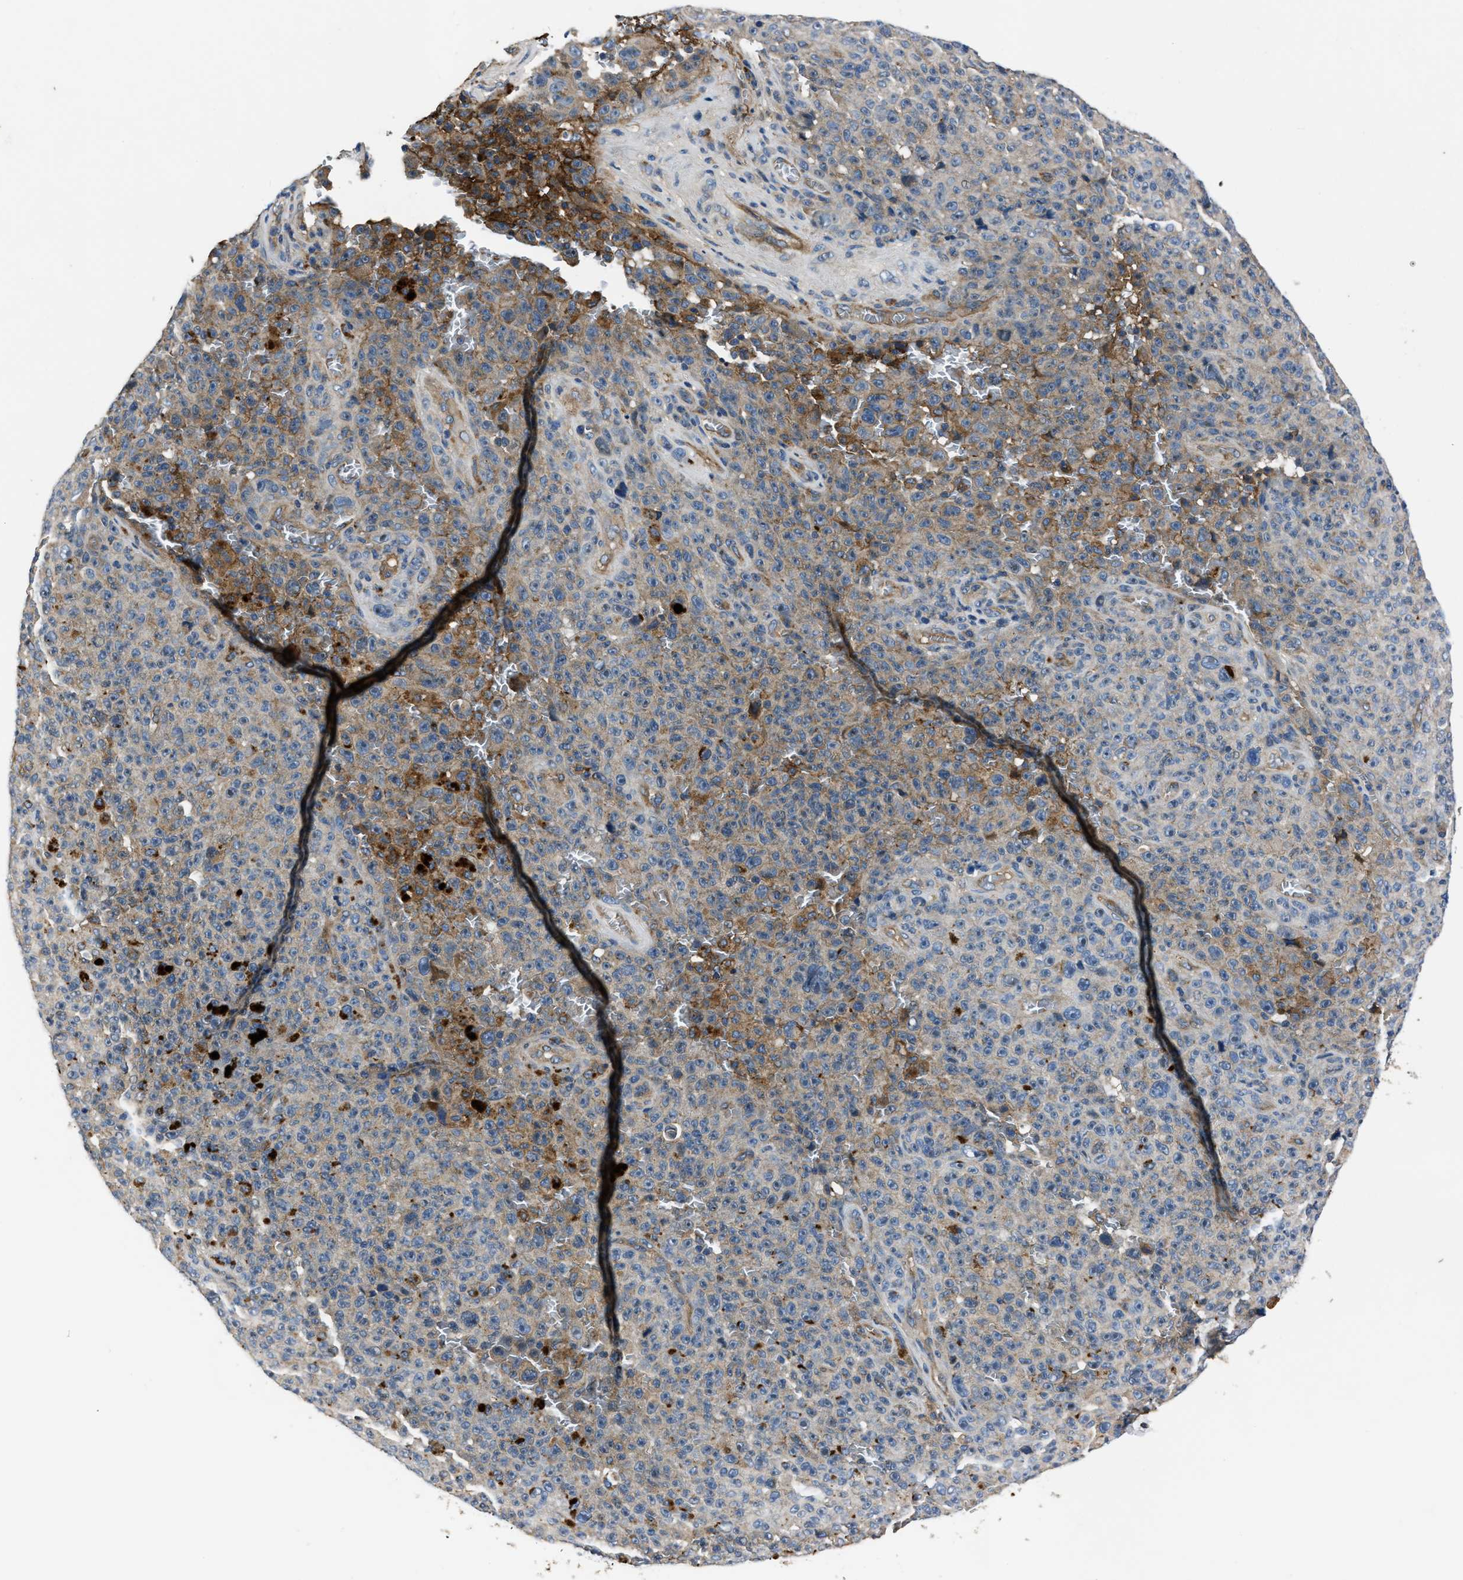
{"staining": {"intensity": "weak", "quantity": "<25%", "location": "cytoplasmic/membranous"}, "tissue": "melanoma", "cell_type": "Tumor cells", "image_type": "cancer", "snomed": [{"axis": "morphology", "description": "Malignant melanoma, NOS"}, {"axis": "topography", "description": "Skin"}], "caption": "High magnification brightfield microscopy of malignant melanoma stained with DAB (brown) and counterstained with hematoxylin (blue): tumor cells show no significant expression. Nuclei are stained in blue.", "gene": "ERC1", "patient": {"sex": "female", "age": 82}}